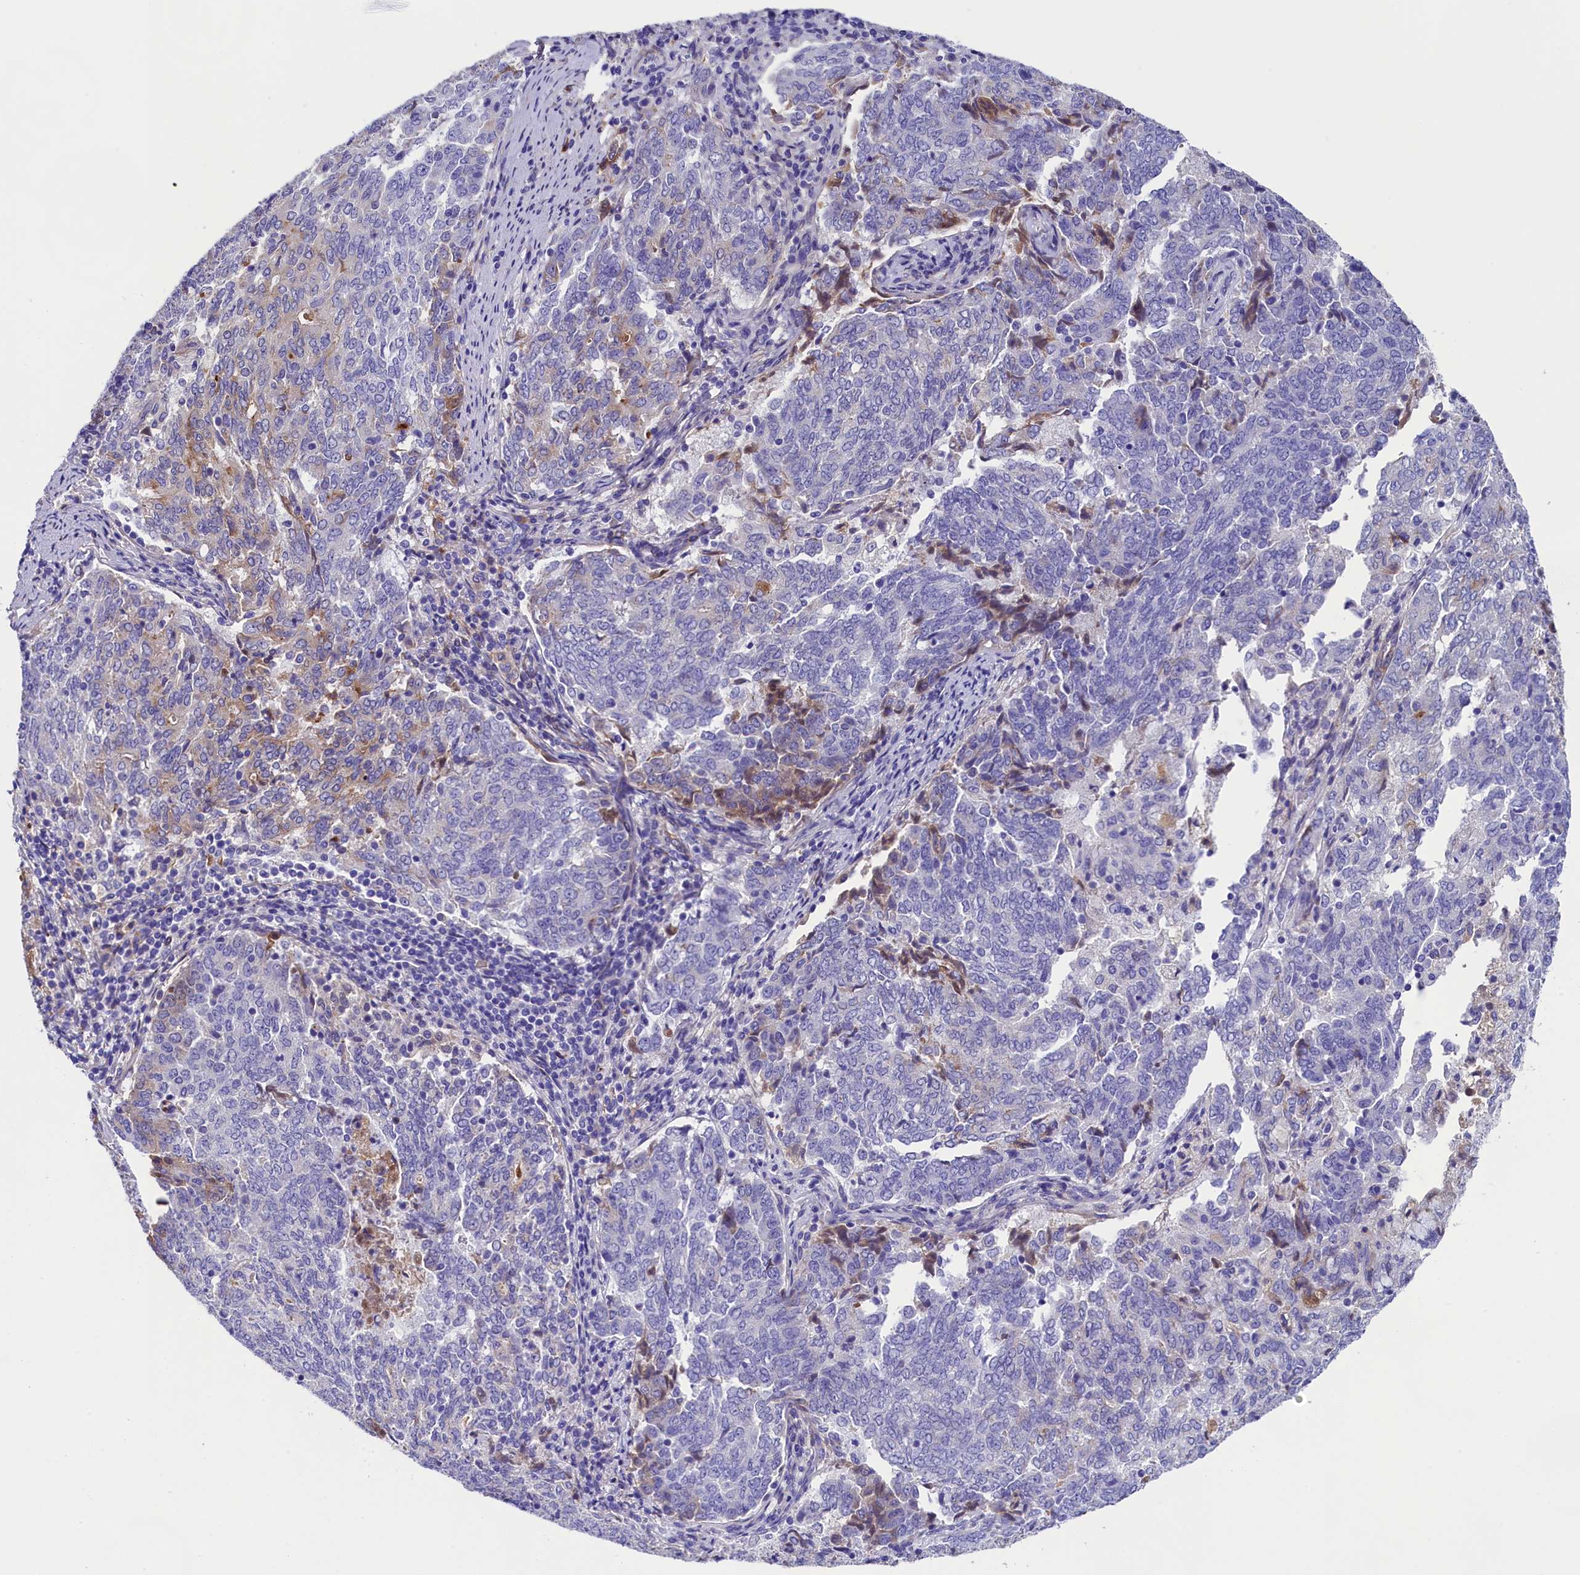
{"staining": {"intensity": "moderate", "quantity": "<25%", "location": "cytoplasmic/membranous"}, "tissue": "endometrial cancer", "cell_type": "Tumor cells", "image_type": "cancer", "snomed": [{"axis": "morphology", "description": "Adenocarcinoma, NOS"}, {"axis": "topography", "description": "Endometrium"}], "caption": "A micrograph showing moderate cytoplasmic/membranous expression in about <25% of tumor cells in endometrial cancer, as visualized by brown immunohistochemical staining.", "gene": "SOD3", "patient": {"sex": "female", "age": 80}}